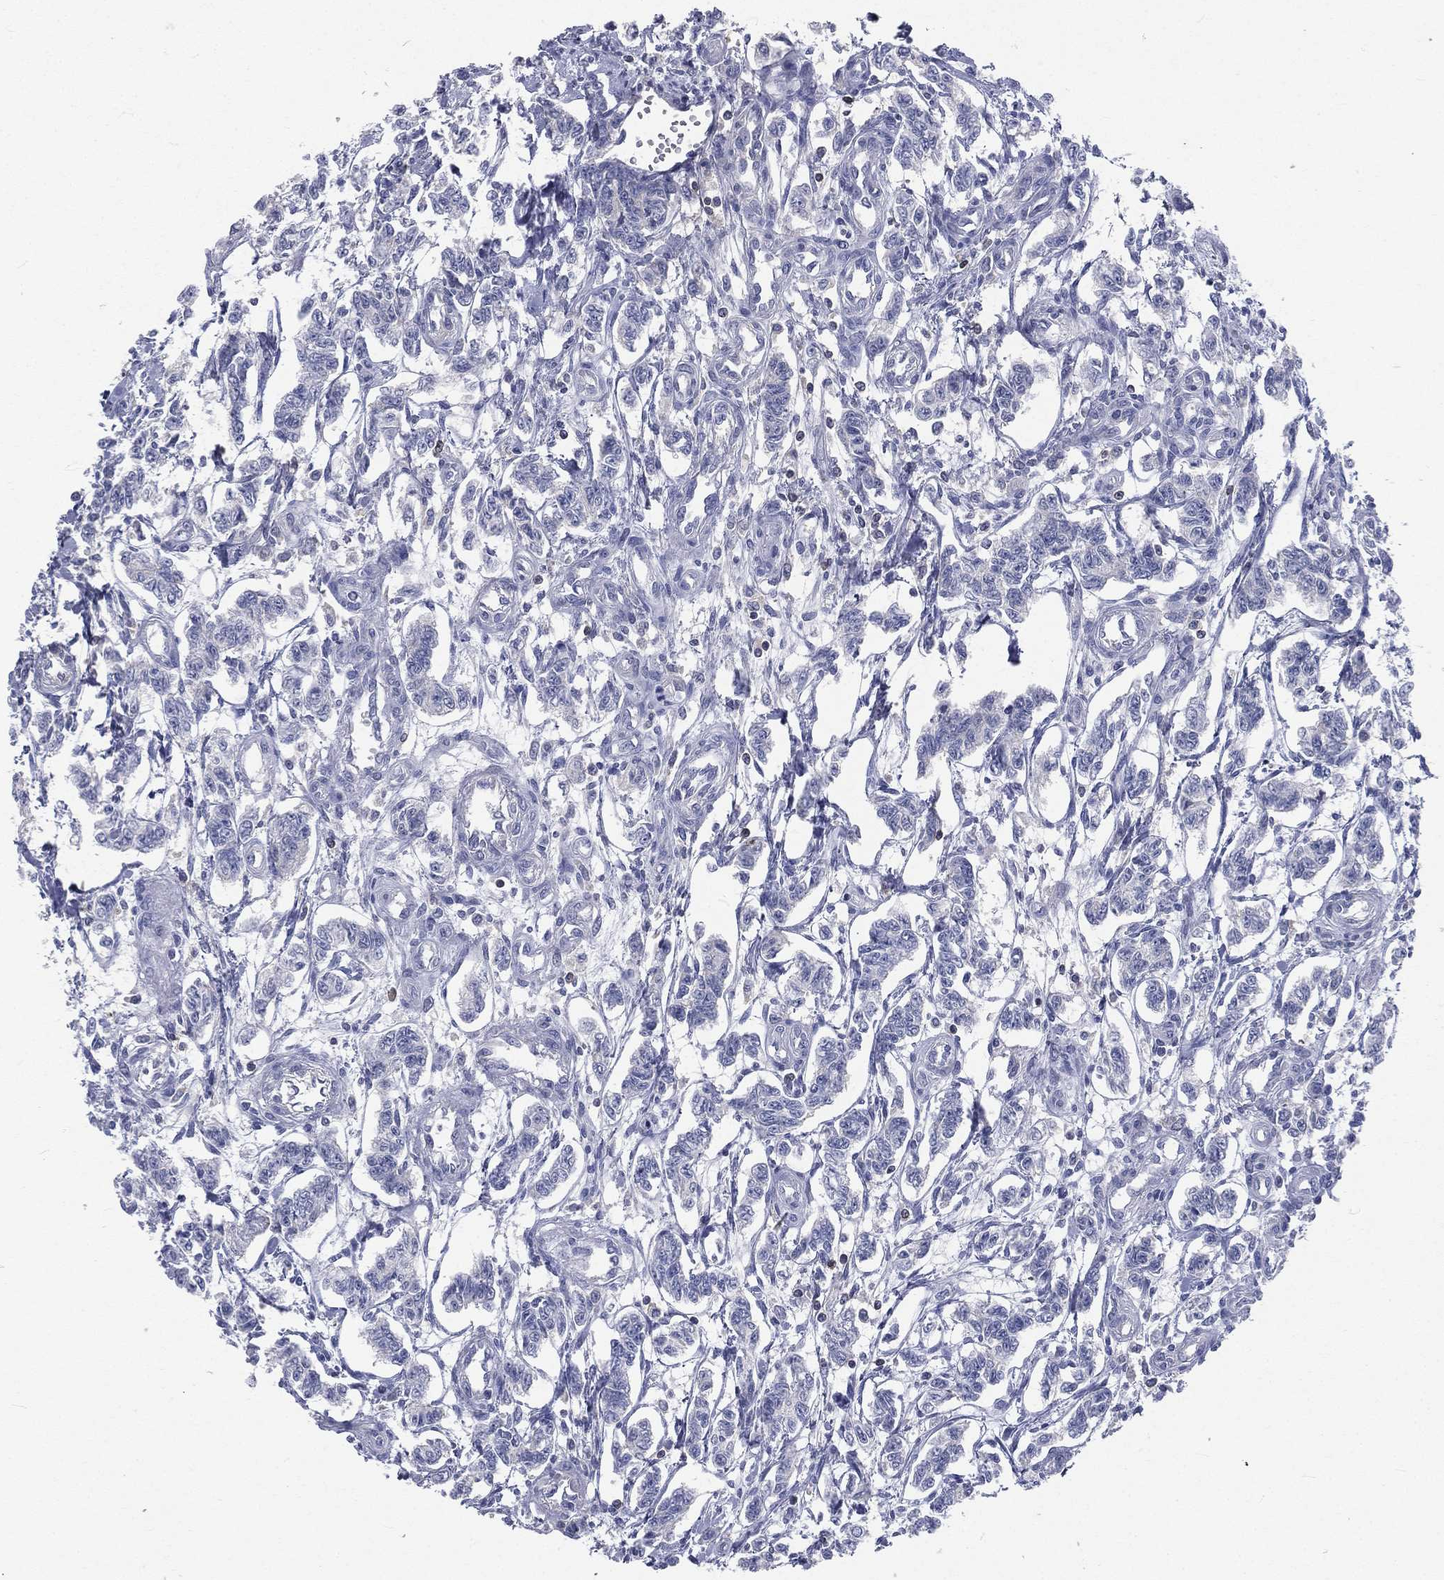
{"staining": {"intensity": "negative", "quantity": "none", "location": "none"}, "tissue": "carcinoid", "cell_type": "Tumor cells", "image_type": "cancer", "snomed": [{"axis": "morphology", "description": "Carcinoid, malignant, NOS"}, {"axis": "topography", "description": "Kidney"}], "caption": "An immunohistochemistry (IHC) image of carcinoid is shown. There is no staining in tumor cells of carcinoid. (Stains: DAB immunohistochemistry with hematoxylin counter stain, Microscopy: brightfield microscopy at high magnification).", "gene": "CD3D", "patient": {"sex": "female", "age": 41}}